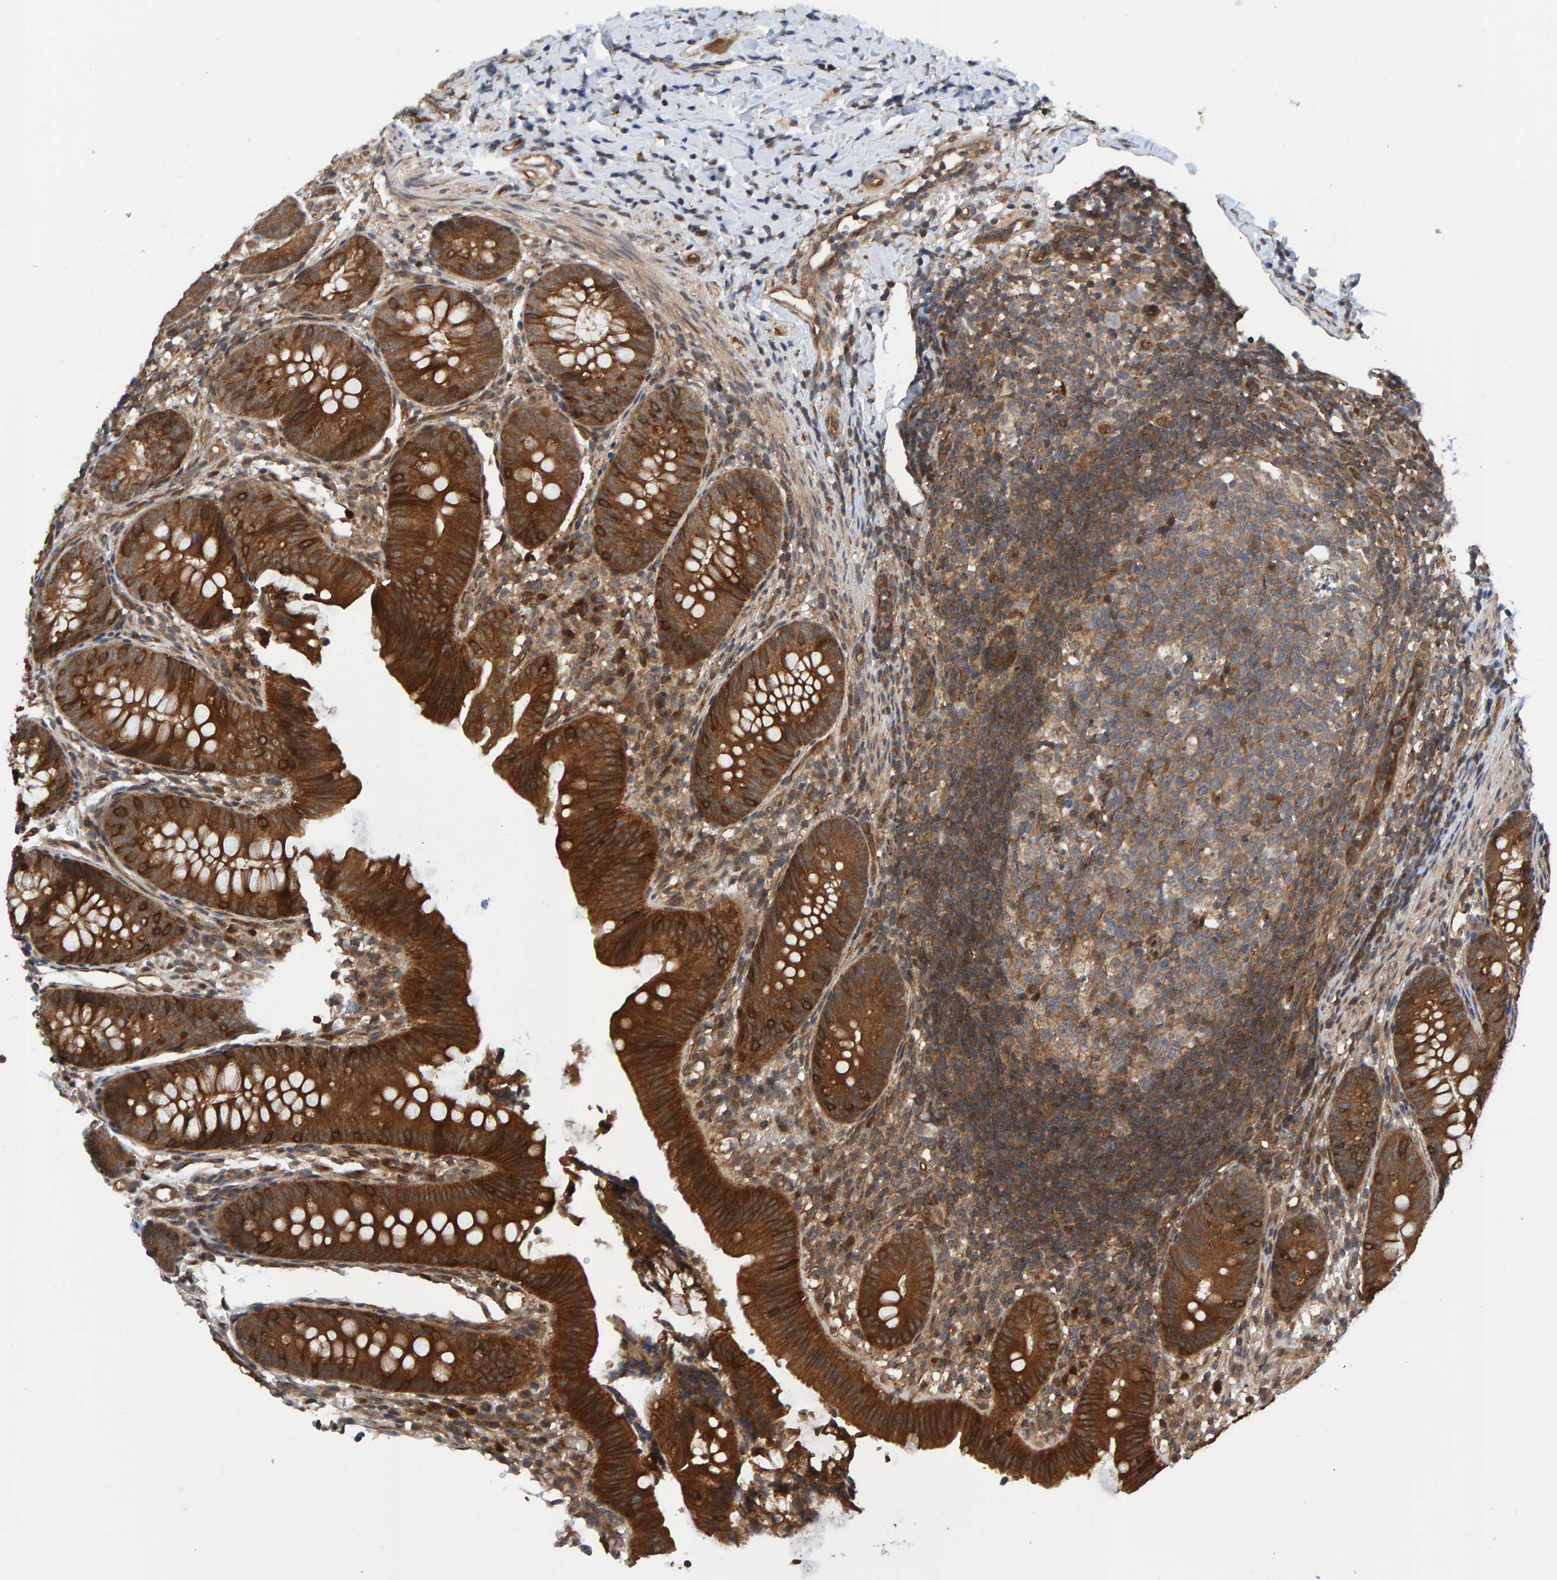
{"staining": {"intensity": "strong", "quantity": ">75%", "location": "cytoplasmic/membranous"}, "tissue": "appendix", "cell_type": "Glandular cells", "image_type": "normal", "snomed": [{"axis": "morphology", "description": "Normal tissue, NOS"}, {"axis": "topography", "description": "Appendix"}], "caption": "Immunohistochemical staining of benign appendix displays high levels of strong cytoplasmic/membranous positivity in about >75% of glandular cells.", "gene": "SCRN2", "patient": {"sex": "male", "age": 1}}